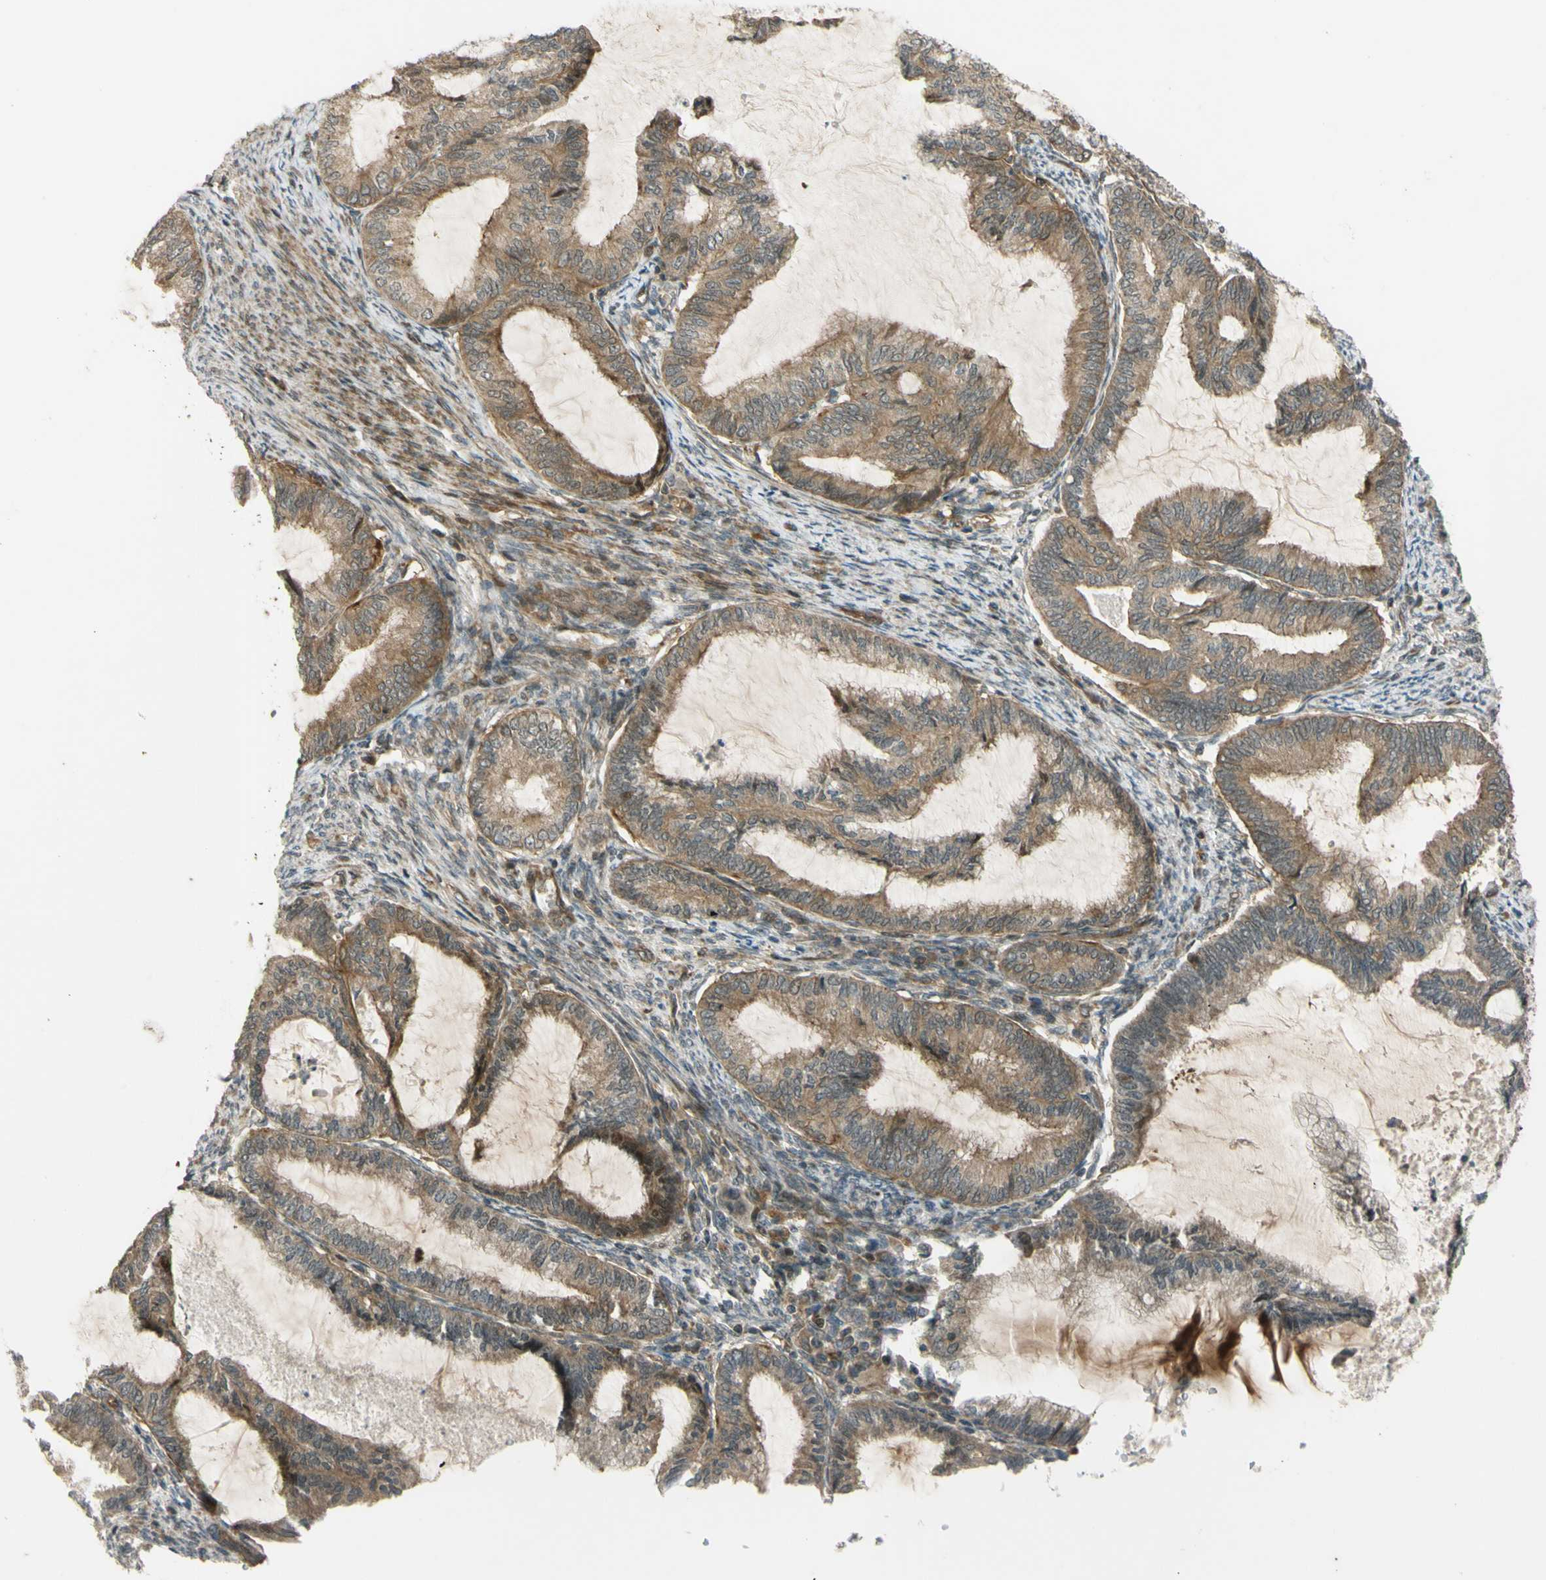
{"staining": {"intensity": "moderate", "quantity": ">75%", "location": "cytoplasmic/membranous"}, "tissue": "cervical cancer", "cell_type": "Tumor cells", "image_type": "cancer", "snomed": [{"axis": "morphology", "description": "Normal tissue, NOS"}, {"axis": "morphology", "description": "Adenocarcinoma, NOS"}, {"axis": "topography", "description": "Cervix"}, {"axis": "topography", "description": "Endometrium"}], "caption": "Cervical cancer tissue exhibits moderate cytoplasmic/membranous expression in about >75% of tumor cells, visualized by immunohistochemistry.", "gene": "FLII", "patient": {"sex": "female", "age": 86}}